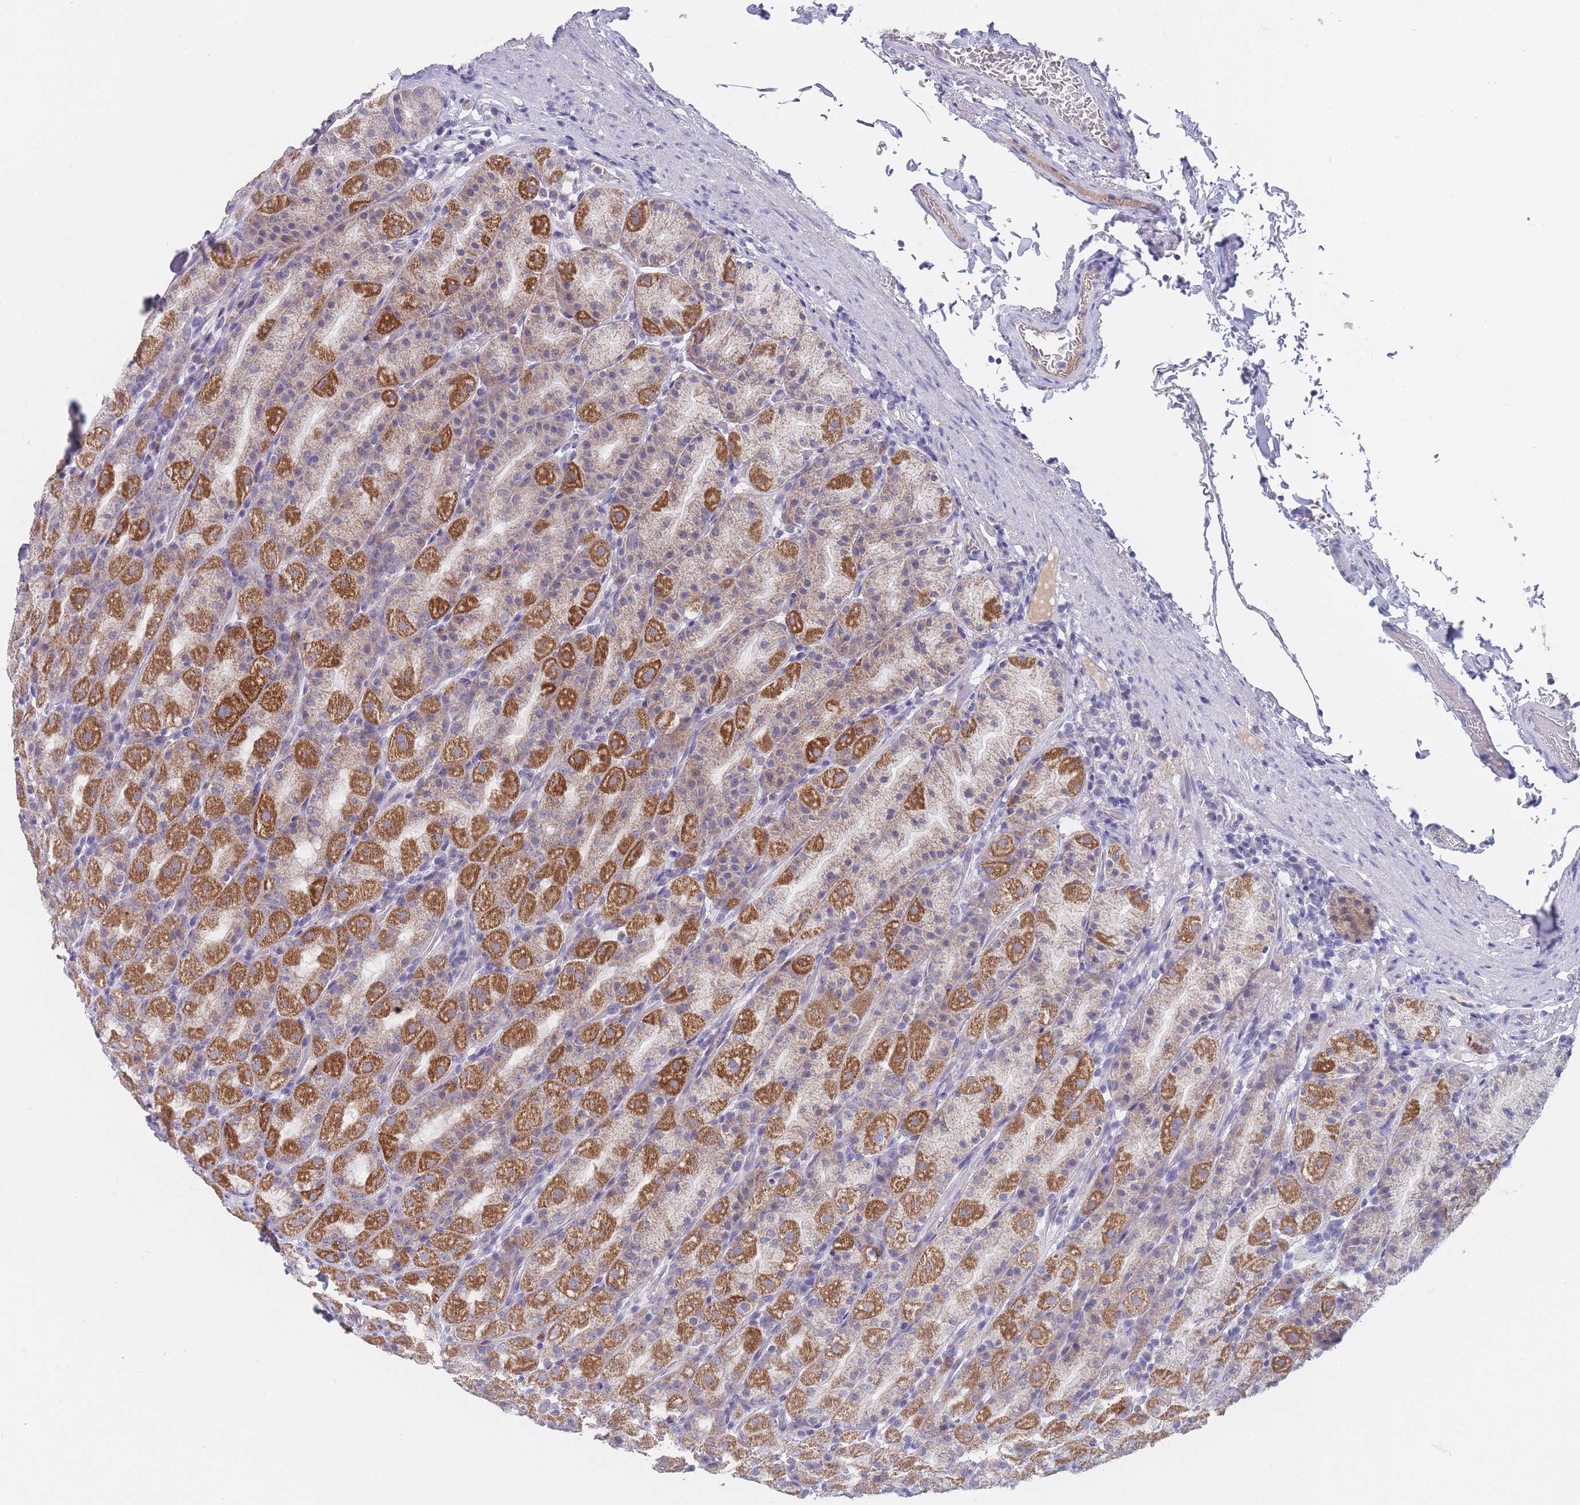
{"staining": {"intensity": "strong", "quantity": "25%-75%", "location": "cytoplasmic/membranous"}, "tissue": "stomach", "cell_type": "Glandular cells", "image_type": "normal", "snomed": [{"axis": "morphology", "description": "Normal tissue, NOS"}, {"axis": "topography", "description": "Stomach, upper"}, {"axis": "topography", "description": "Stomach"}], "caption": "Approximately 25%-75% of glandular cells in normal human stomach show strong cytoplasmic/membranous protein staining as visualized by brown immunohistochemical staining.", "gene": "MRPS14", "patient": {"sex": "male", "age": 68}}